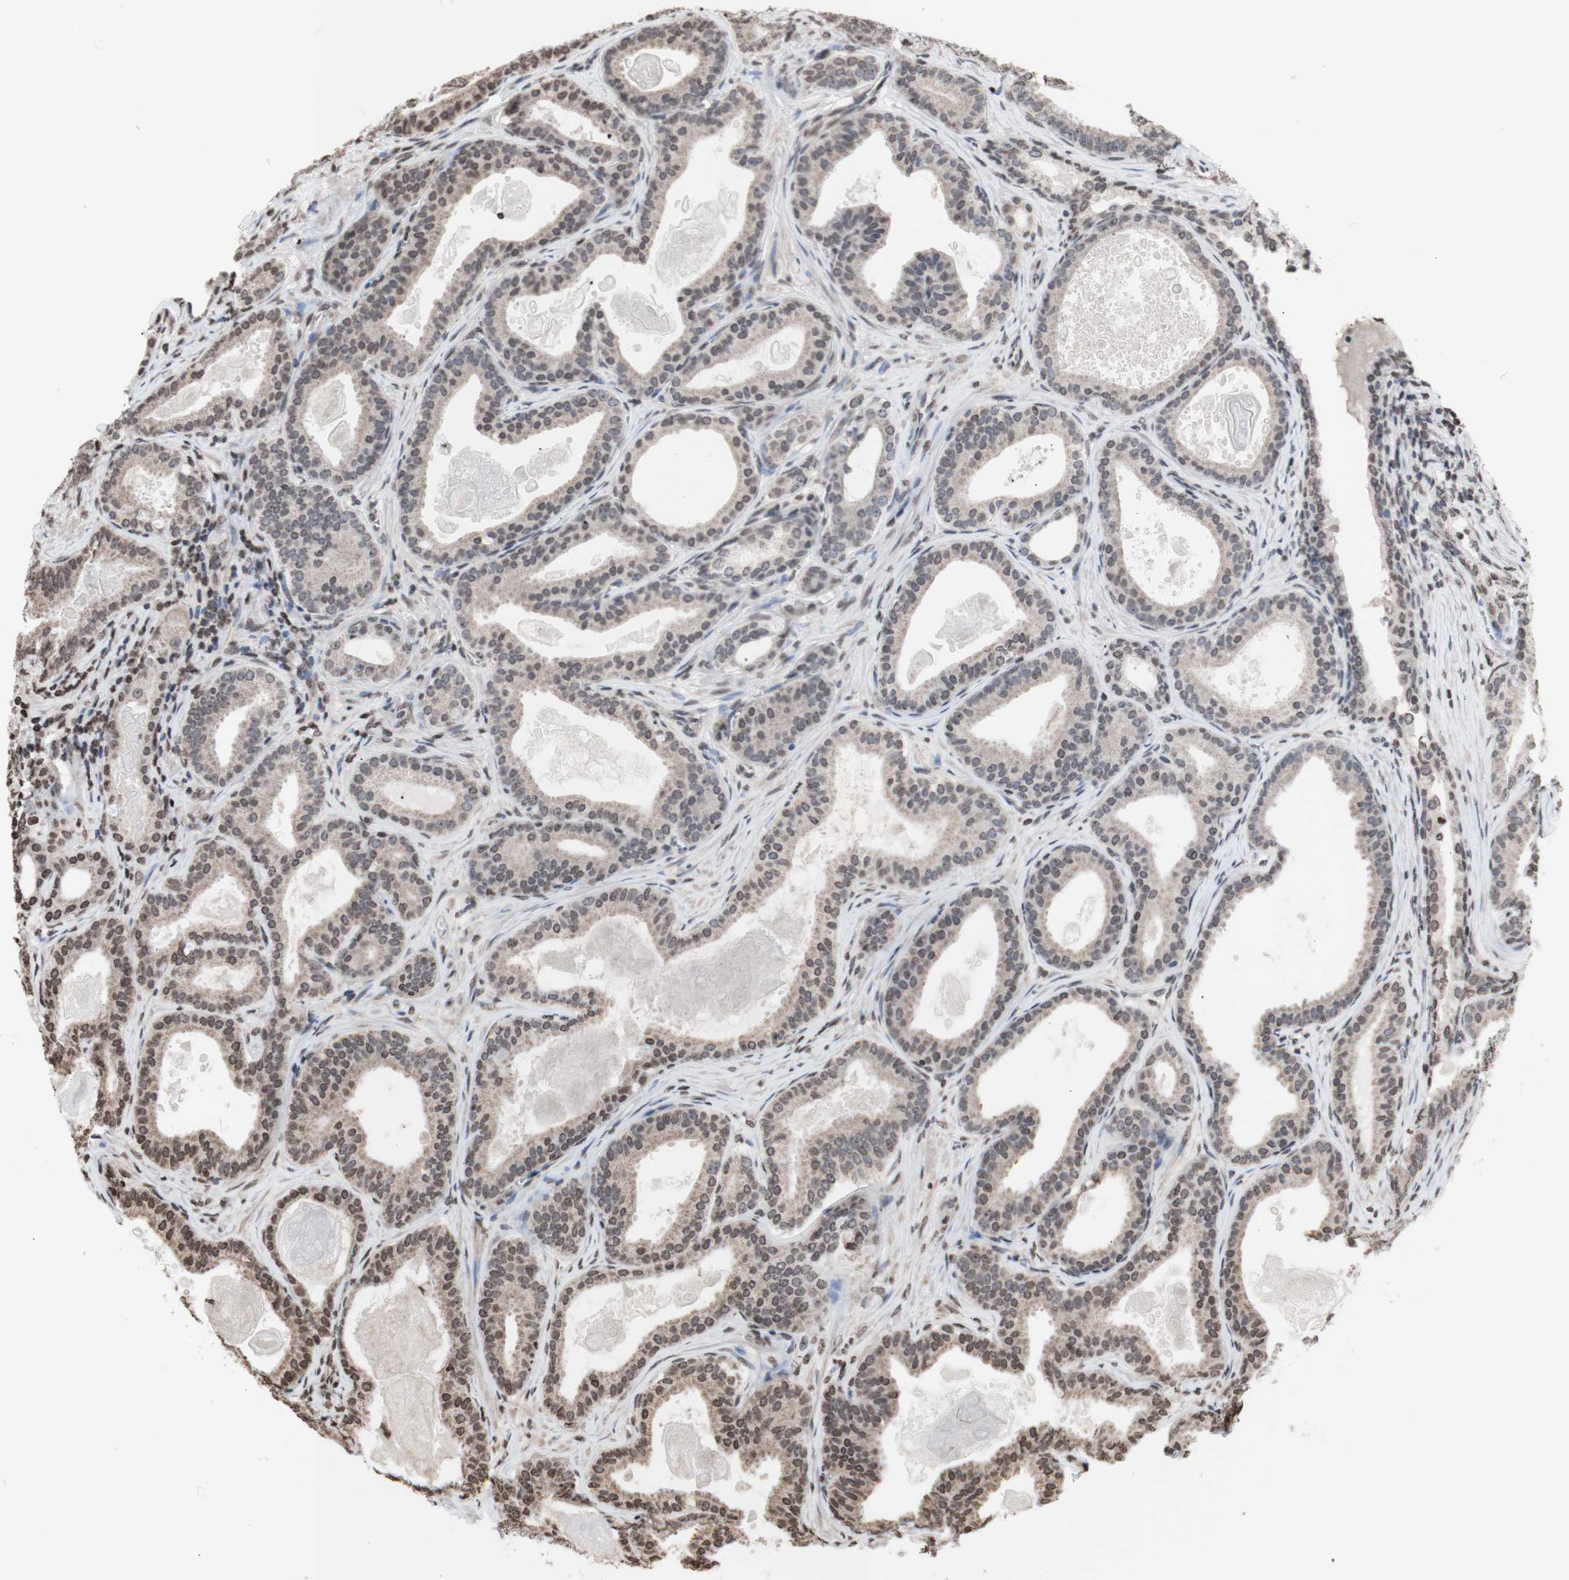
{"staining": {"intensity": "weak", "quantity": ">75%", "location": "cytoplasmic/membranous,nuclear"}, "tissue": "prostate cancer", "cell_type": "Tumor cells", "image_type": "cancer", "snomed": [{"axis": "morphology", "description": "Adenocarcinoma, High grade"}, {"axis": "topography", "description": "Prostate"}], "caption": "Prostate high-grade adenocarcinoma stained with a brown dye demonstrates weak cytoplasmic/membranous and nuclear positive staining in approximately >75% of tumor cells.", "gene": "SNAI2", "patient": {"sex": "male", "age": 60}}